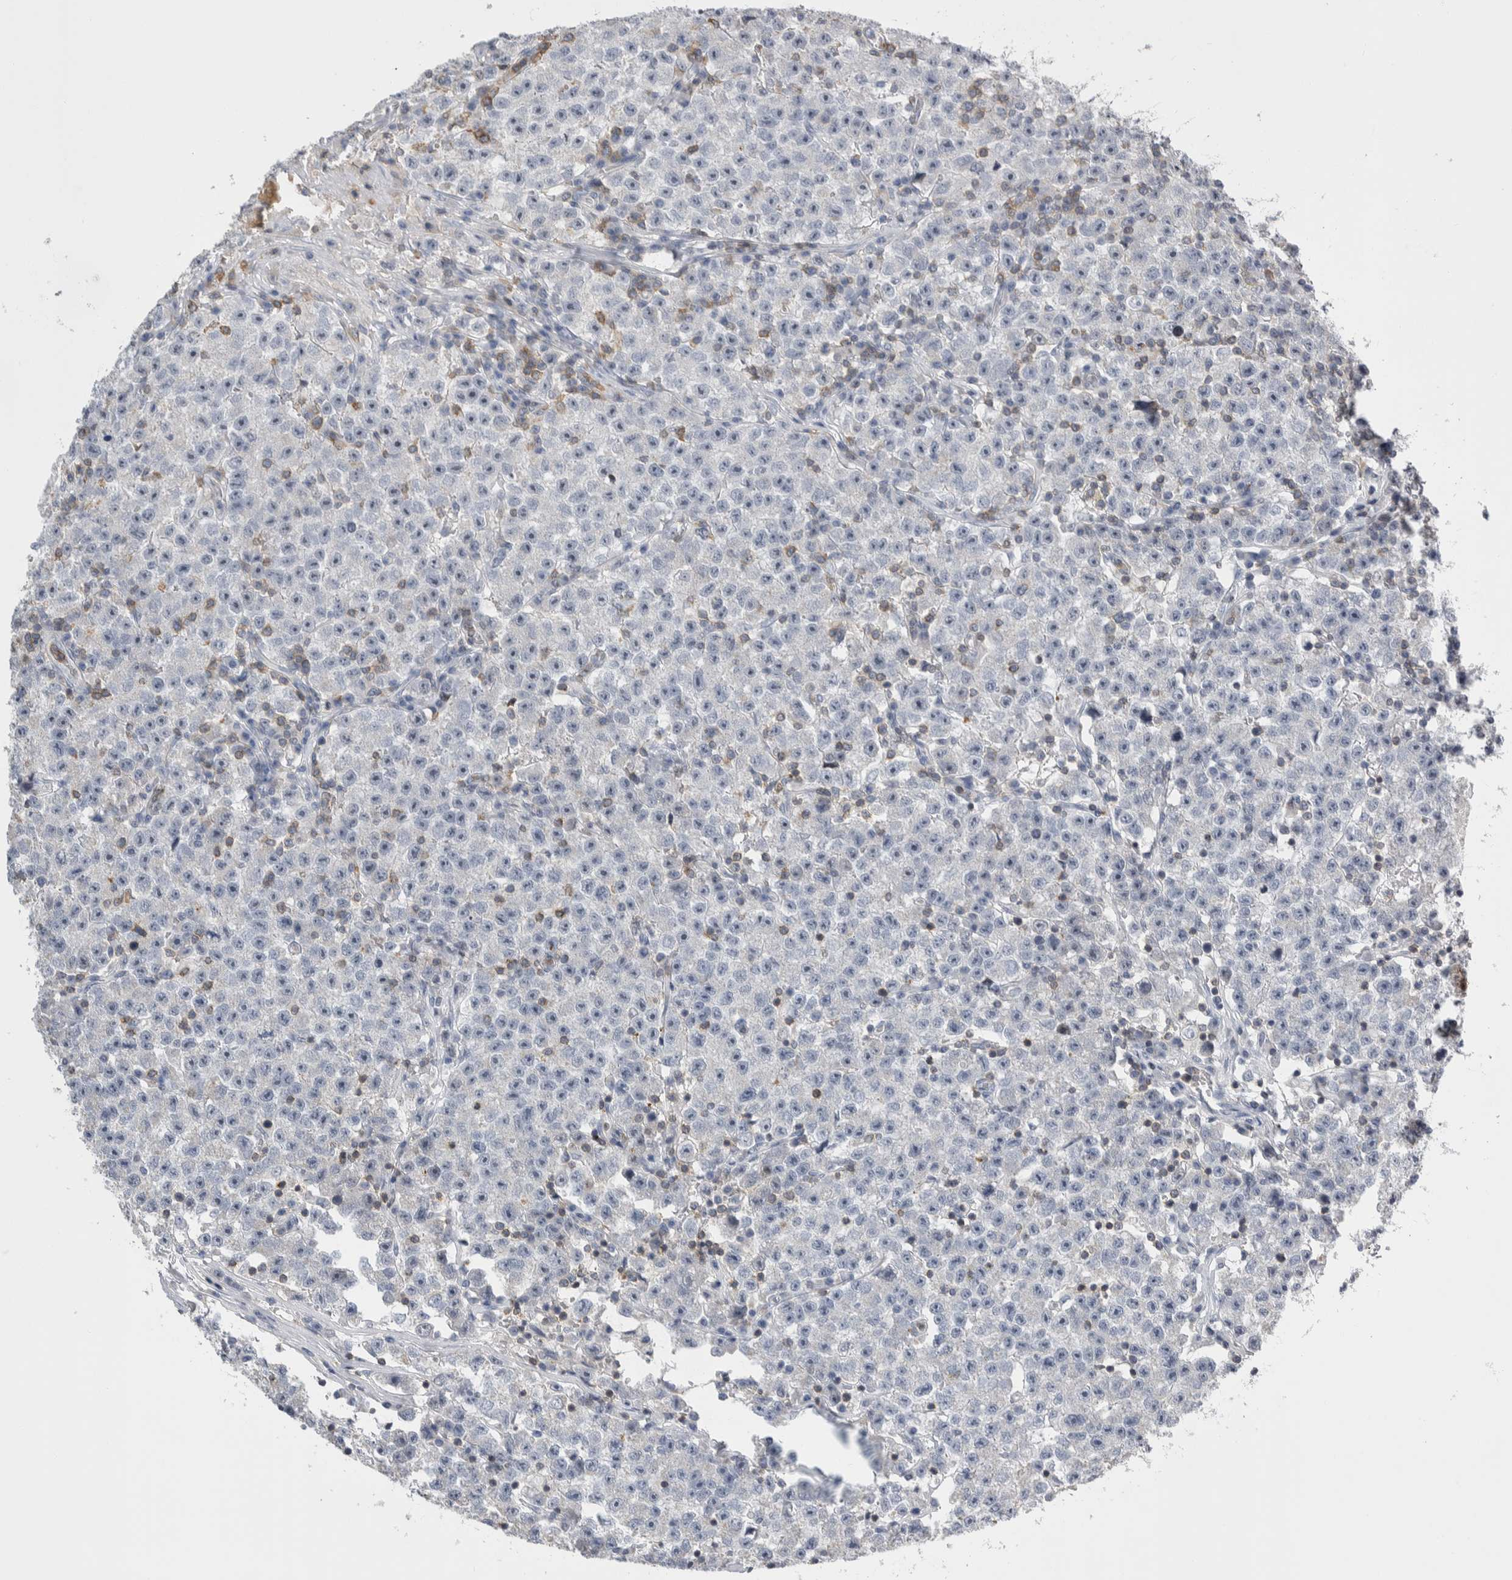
{"staining": {"intensity": "negative", "quantity": "none", "location": "none"}, "tissue": "testis cancer", "cell_type": "Tumor cells", "image_type": "cancer", "snomed": [{"axis": "morphology", "description": "Seminoma, NOS"}, {"axis": "topography", "description": "Testis"}], "caption": "A high-resolution histopathology image shows immunohistochemistry staining of testis seminoma, which displays no significant positivity in tumor cells.", "gene": "CEP295NL", "patient": {"sex": "male", "age": 22}}